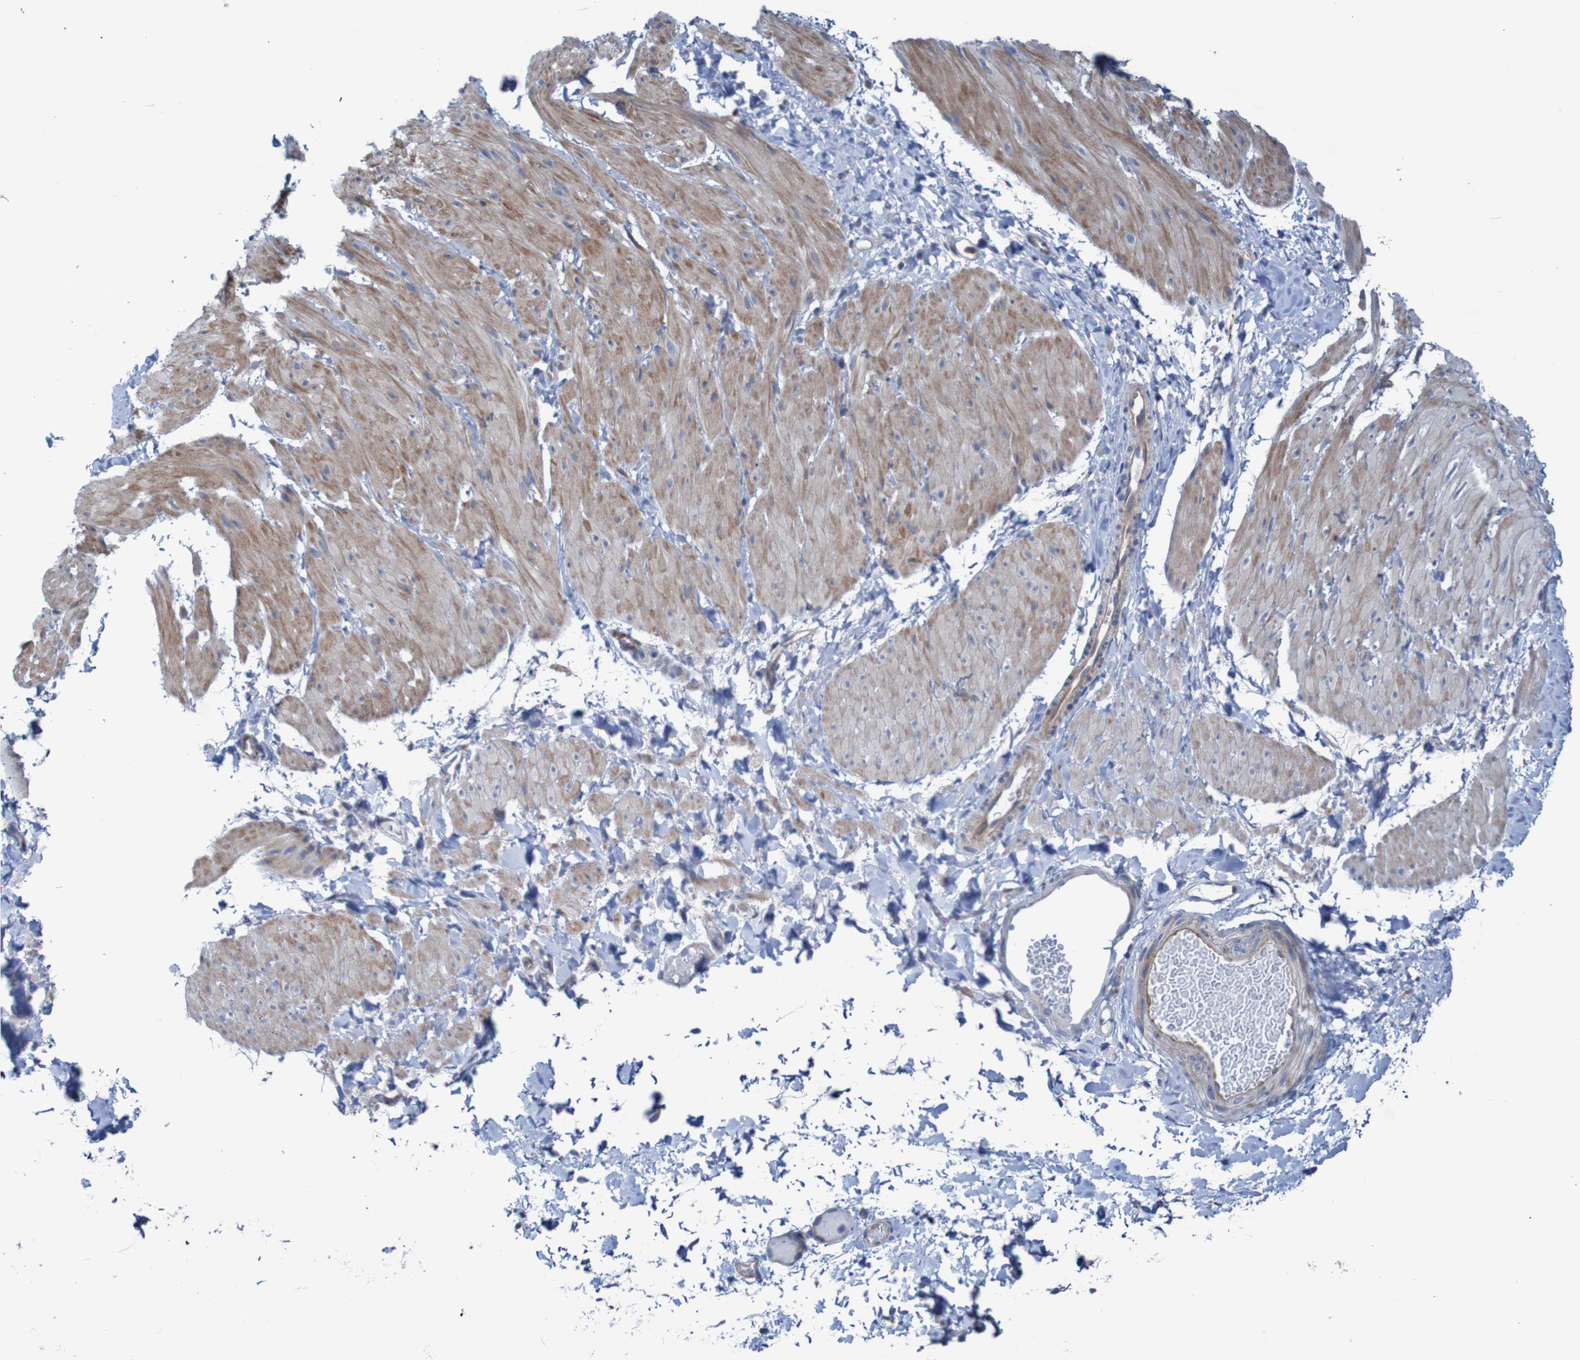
{"staining": {"intensity": "moderate", "quantity": "25%-75%", "location": "cytoplasmic/membranous"}, "tissue": "smooth muscle", "cell_type": "Smooth muscle cells", "image_type": "normal", "snomed": [{"axis": "morphology", "description": "Normal tissue, NOS"}, {"axis": "topography", "description": "Smooth muscle"}], "caption": "Human smooth muscle stained with a brown dye shows moderate cytoplasmic/membranous positive positivity in approximately 25%-75% of smooth muscle cells.", "gene": "ANGPT4", "patient": {"sex": "male", "age": 16}}